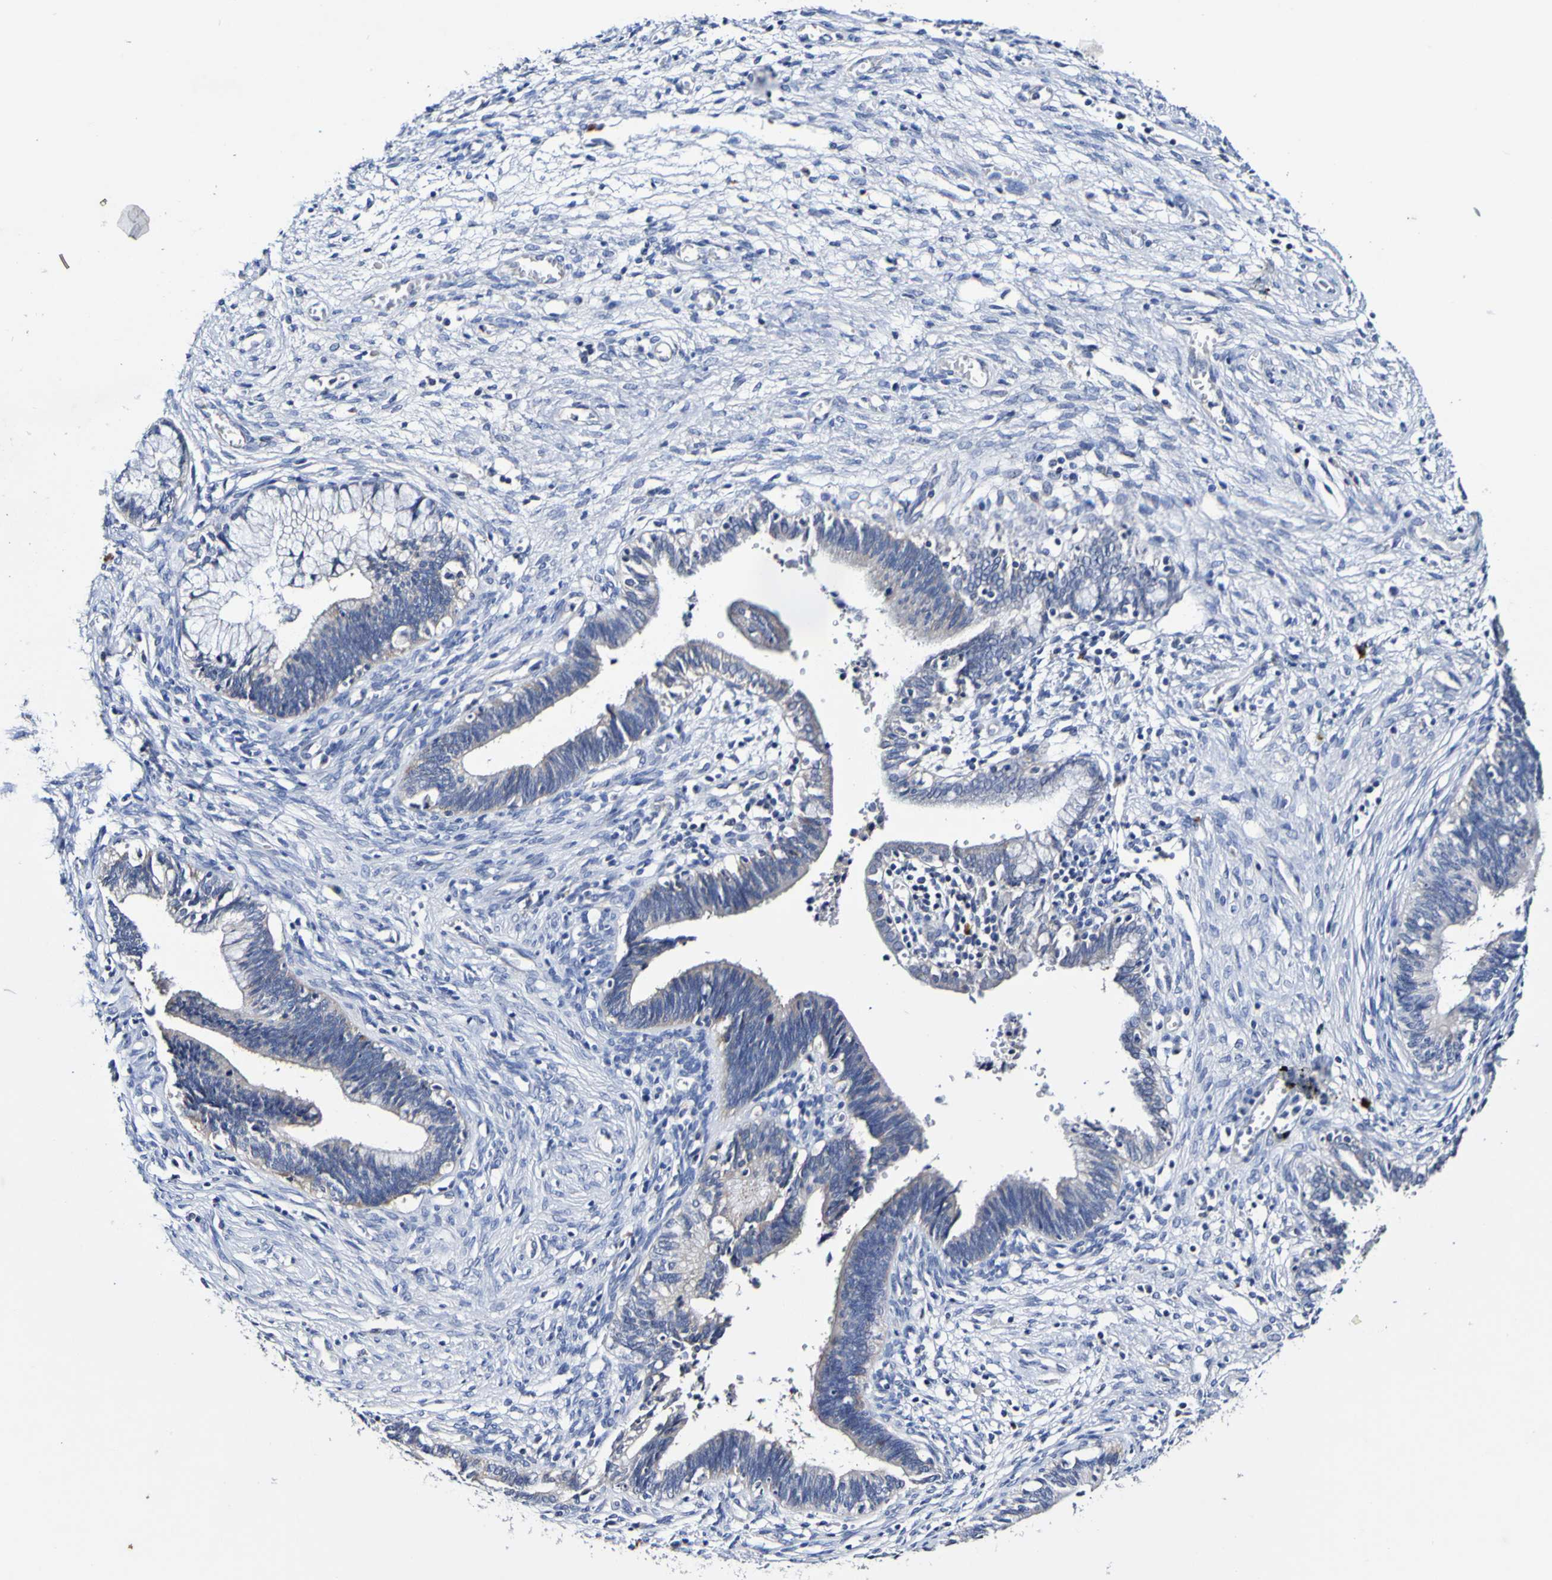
{"staining": {"intensity": "negative", "quantity": "none", "location": "none"}, "tissue": "cervical cancer", "cell_type": "Tumor cells", "image_type": "cancer", "snomed": [{"axis": "morphology", "description": "Adenocarcinoma, NOS"}, {"axis": "topography", "description": "Cervix"}], "caption": "High power microscopy photomicrograph of an immunohistochemistry photomicrograph of cervical cancer, revealing no significant expression in tumor cells.", "gene": "ACVR1C", "patient": {"sex": "female", "age": 44}}